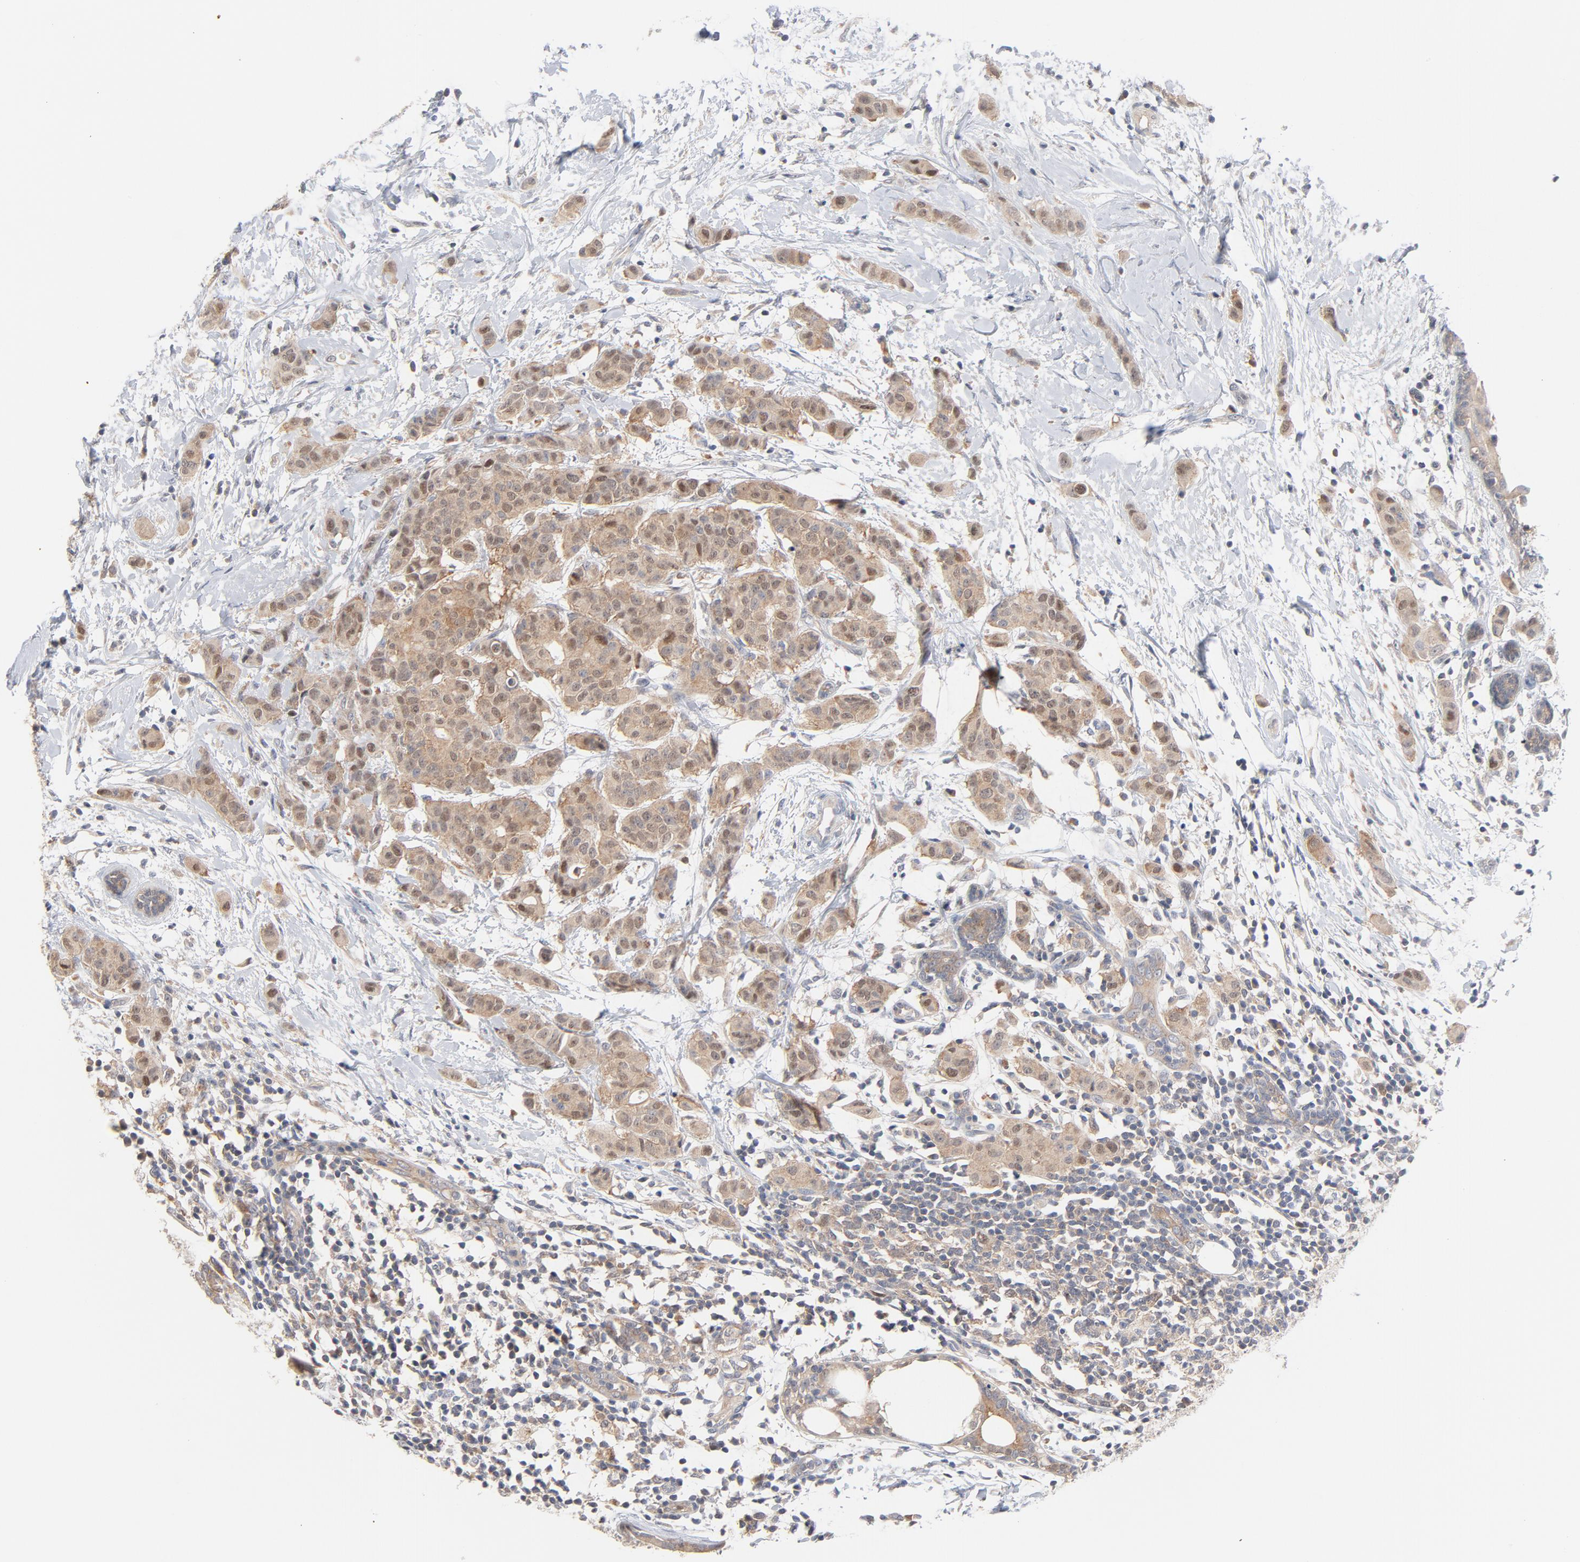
{"staining": {"intensity": "weak", "quantity": "<25%", "location": "cytoplasmic/membranous,nuclear"}, "tissue": "breast cancer", "cell_type": "Tumor cells", "image_type": "cancer", "snomed": [{"axis": "morphology", "description": "Duct carcinoma"}, {"axis": "topography", "description": "Breast"}], "caption": "The histopathology image exhibits no staining of tumor cells in intraductal carcinoma (breast).", "gene": "UBL4A", "patient": {"sex": "female", "age": 40}}